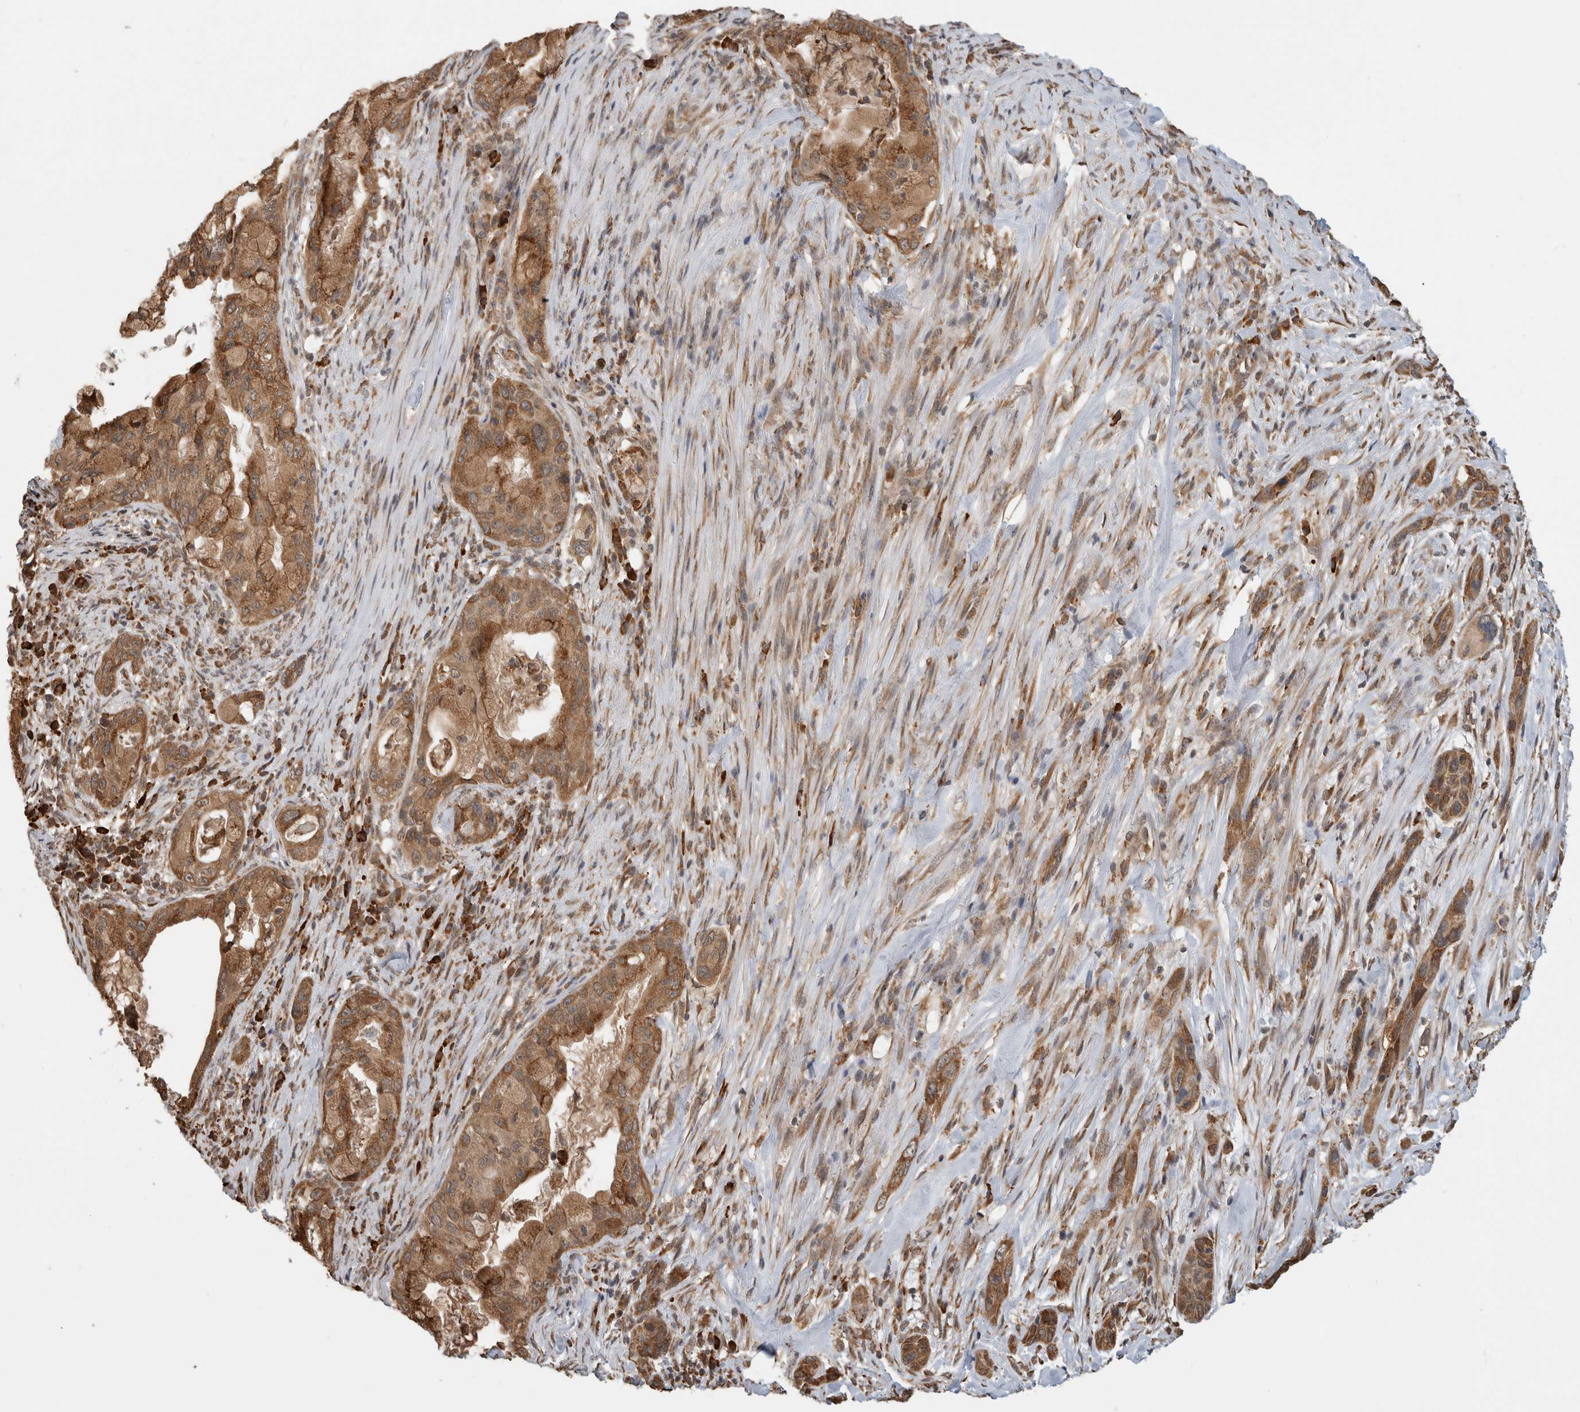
{"staining": {"intensity": "moderate", "quantity": ">75%", "location": "cytoplasmic/membranous"}, "tissue": "pancreatic cancer", "cell_type": "Tumor cells", "image_type": "cancer", "snomed": [{"axis": "morphology", "description": "Adenocarcinoma, NOS"}, {"axis": "topography", "description": "Pancreas"}], "caption": "Pancreatic cancer stained with a protein marker shows moderate staining in tumor cells.", "gene": "MS4A7", "patient": {"sex": "male", "age": 53}}